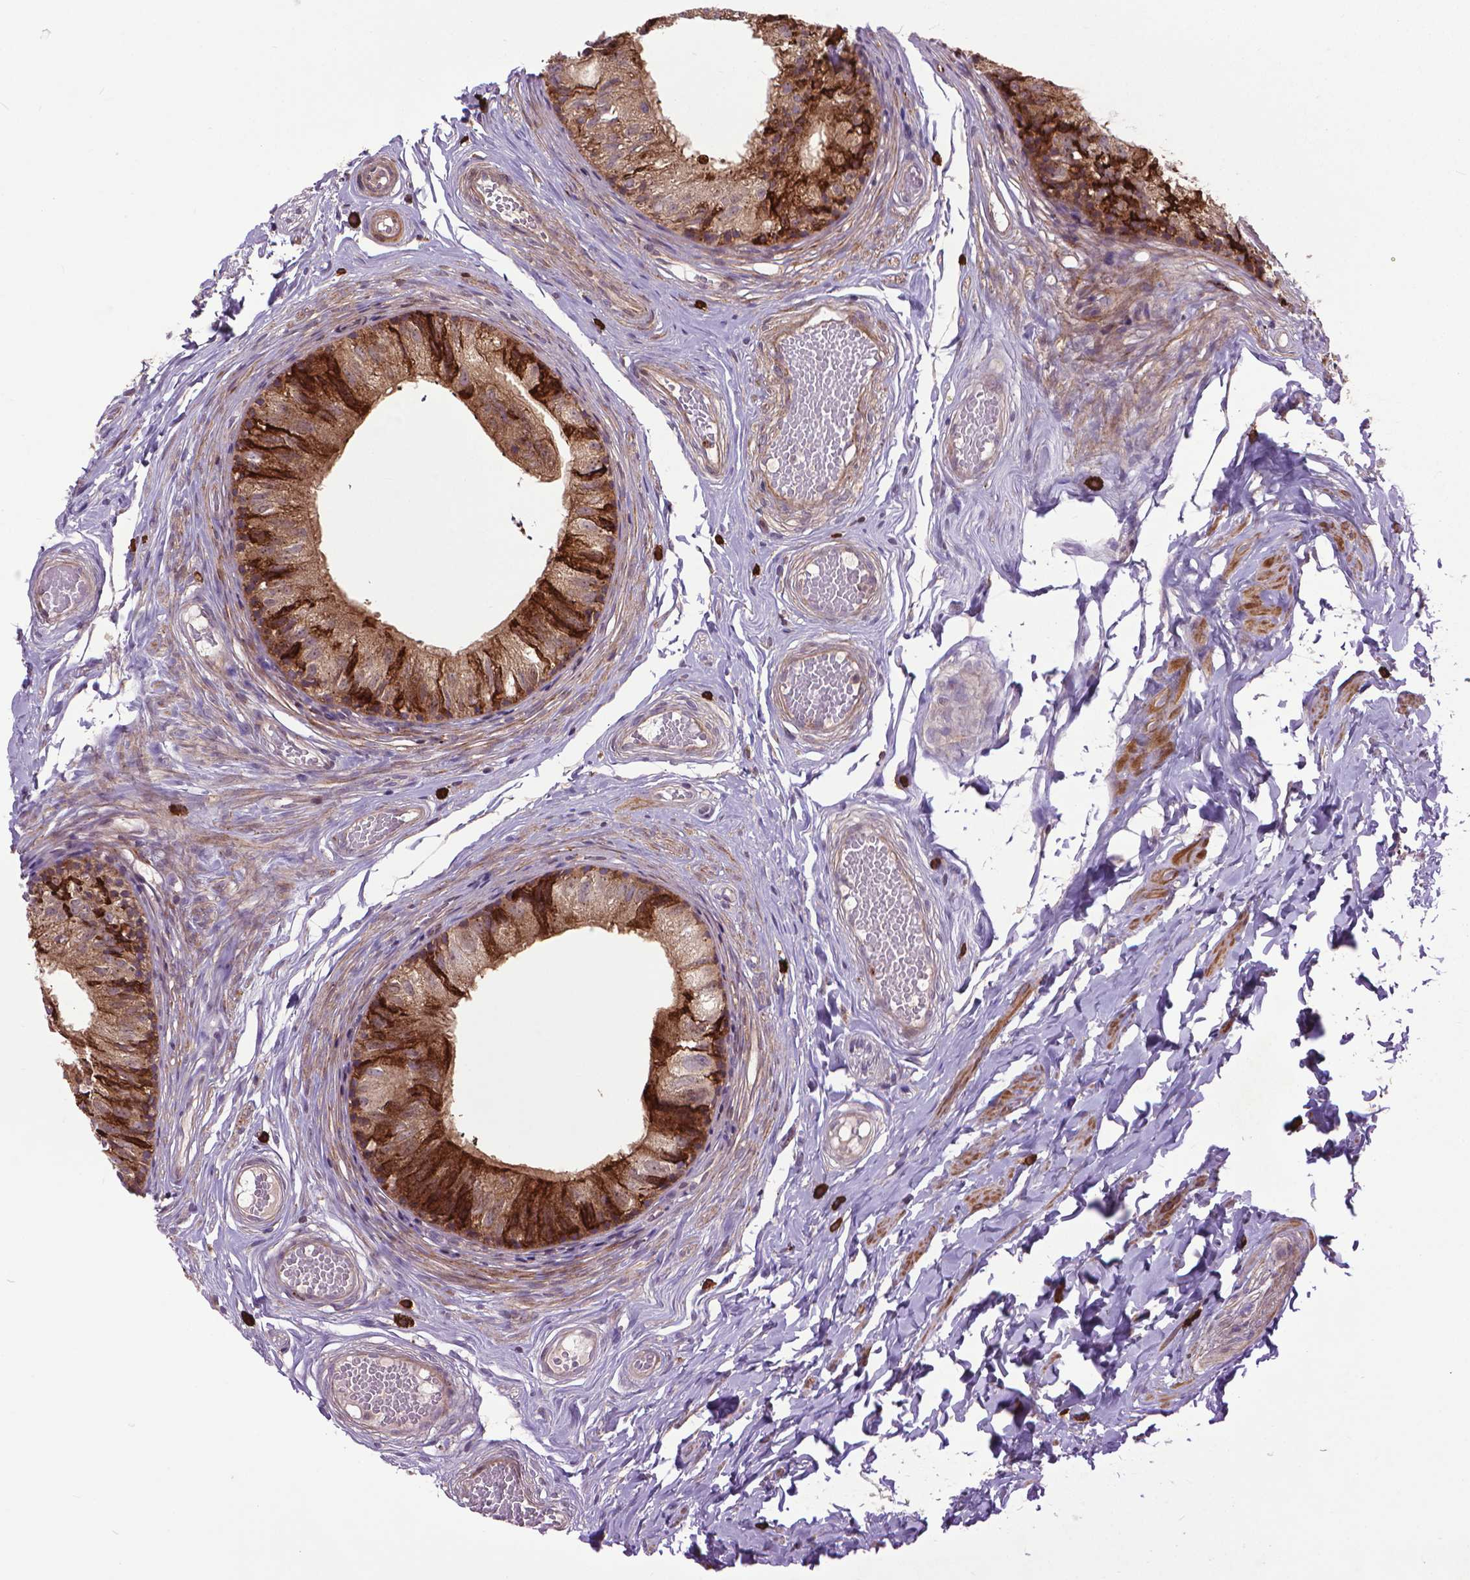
{"staining": {"intensity": "strong", "quantity": "25%-75%", "location": "cytoplasmic/membranous"}, "tissue": "epididymis", "cell_type": "Glandular cells", "image_type": "normal", "snomed": [{"axis": "morphology", "description": "Normal tissue, NOS"}, {"axis": "topography", "description": "Epididymis"}], "caption": "Immunohistochemistry (IHC) histopathology image of normal human epididymis stained for a protein (brown), which reveals high levels of strong cytoplasmic/membranous positivity in approximately 25%-75% of glandular cells.", "gene": "MYH14", "patient": {"sex": "male", "age": 29}}